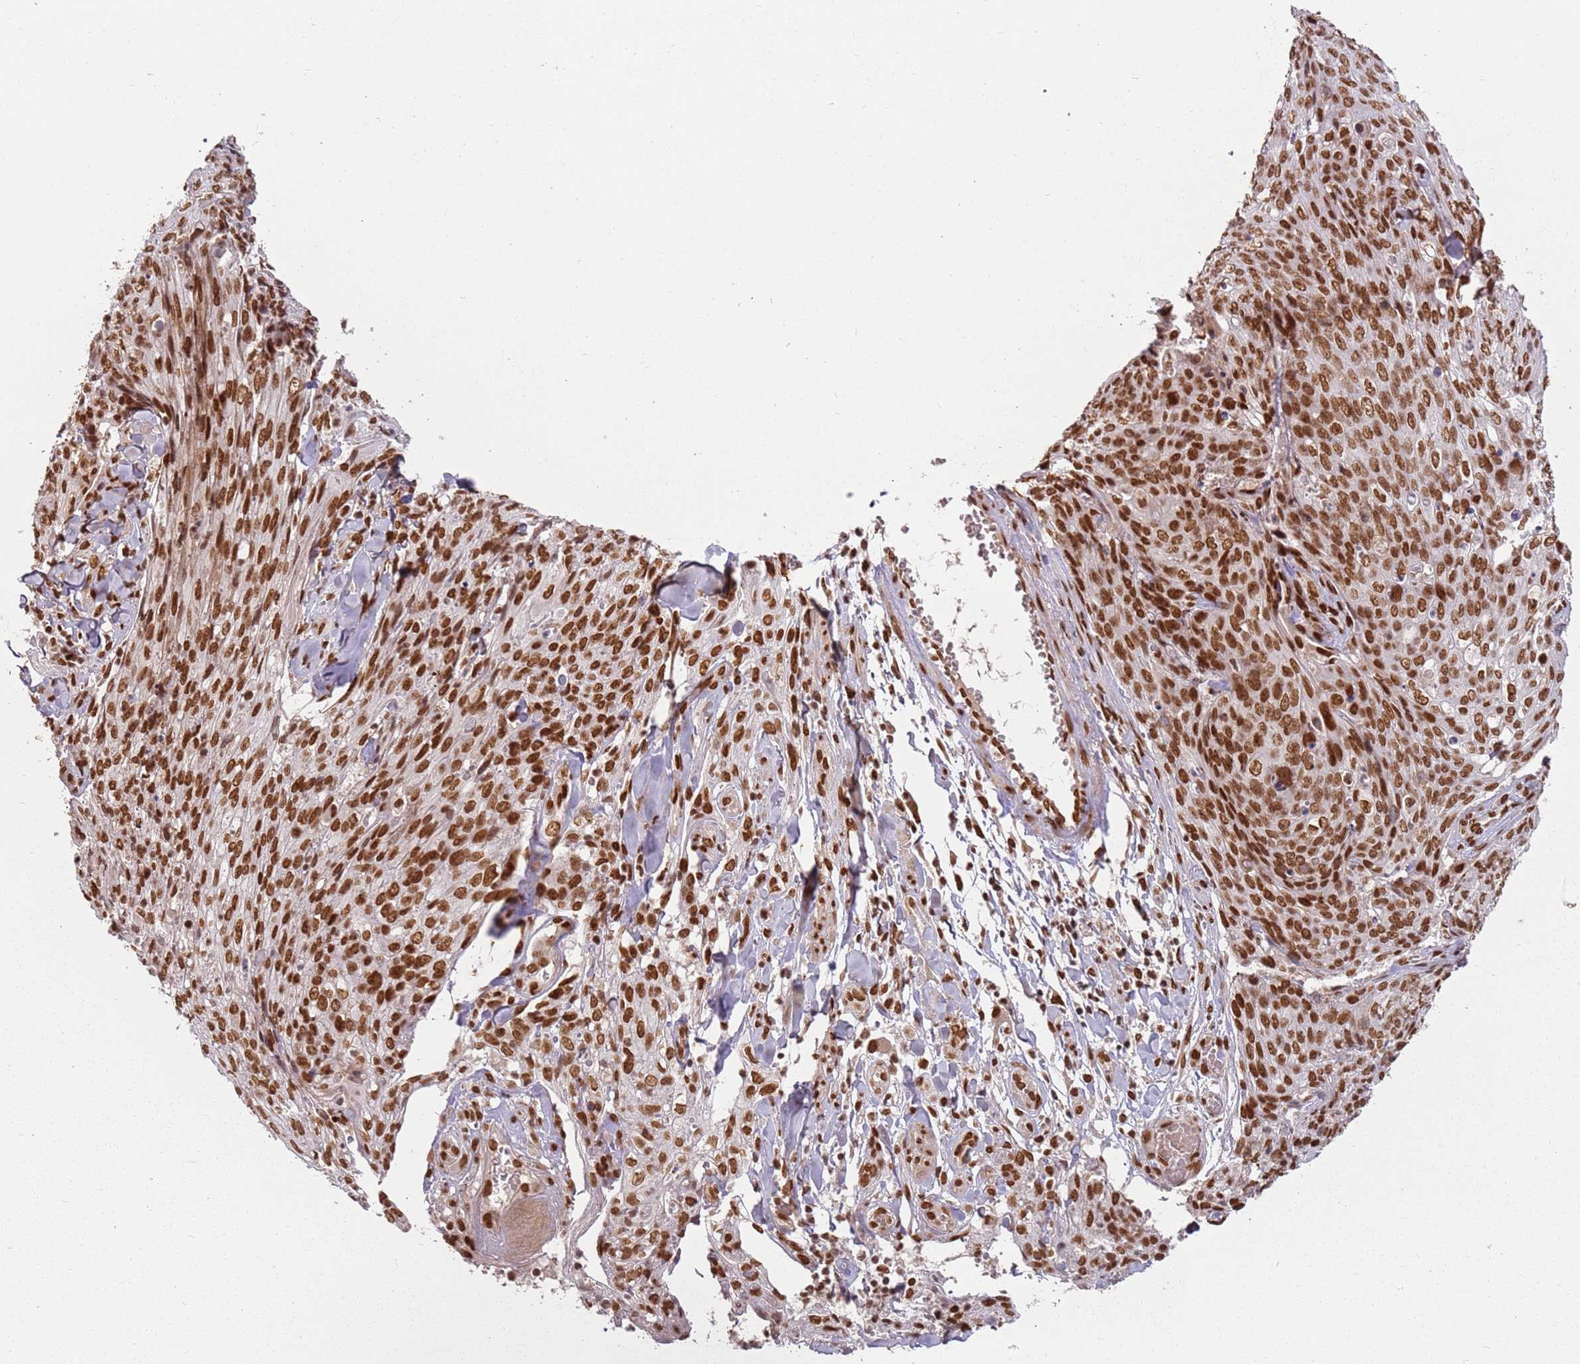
{"staining": {"intensity": "strong", "quantity": ">75%", "location": "nuclear"}, "tissue": "skin cancer", "cell_type": "Tumor cells", "image_type": "cancer", "snomed": [{"axis": "morphology", "description": "Squamous cell carcinoma, NOS"}, {"axis": "topography", "description": "Skin"}, {"axis": "topography", "description": "Vulva"}], "caption": "Brown immunohistochemical staining in human skin squamous cell carcinoma demonstrates strong nuclear positivity in approximately >75% of tumor cells.", "gene": "TENT4A", "patient": {"sex": "female", "age": 85}}